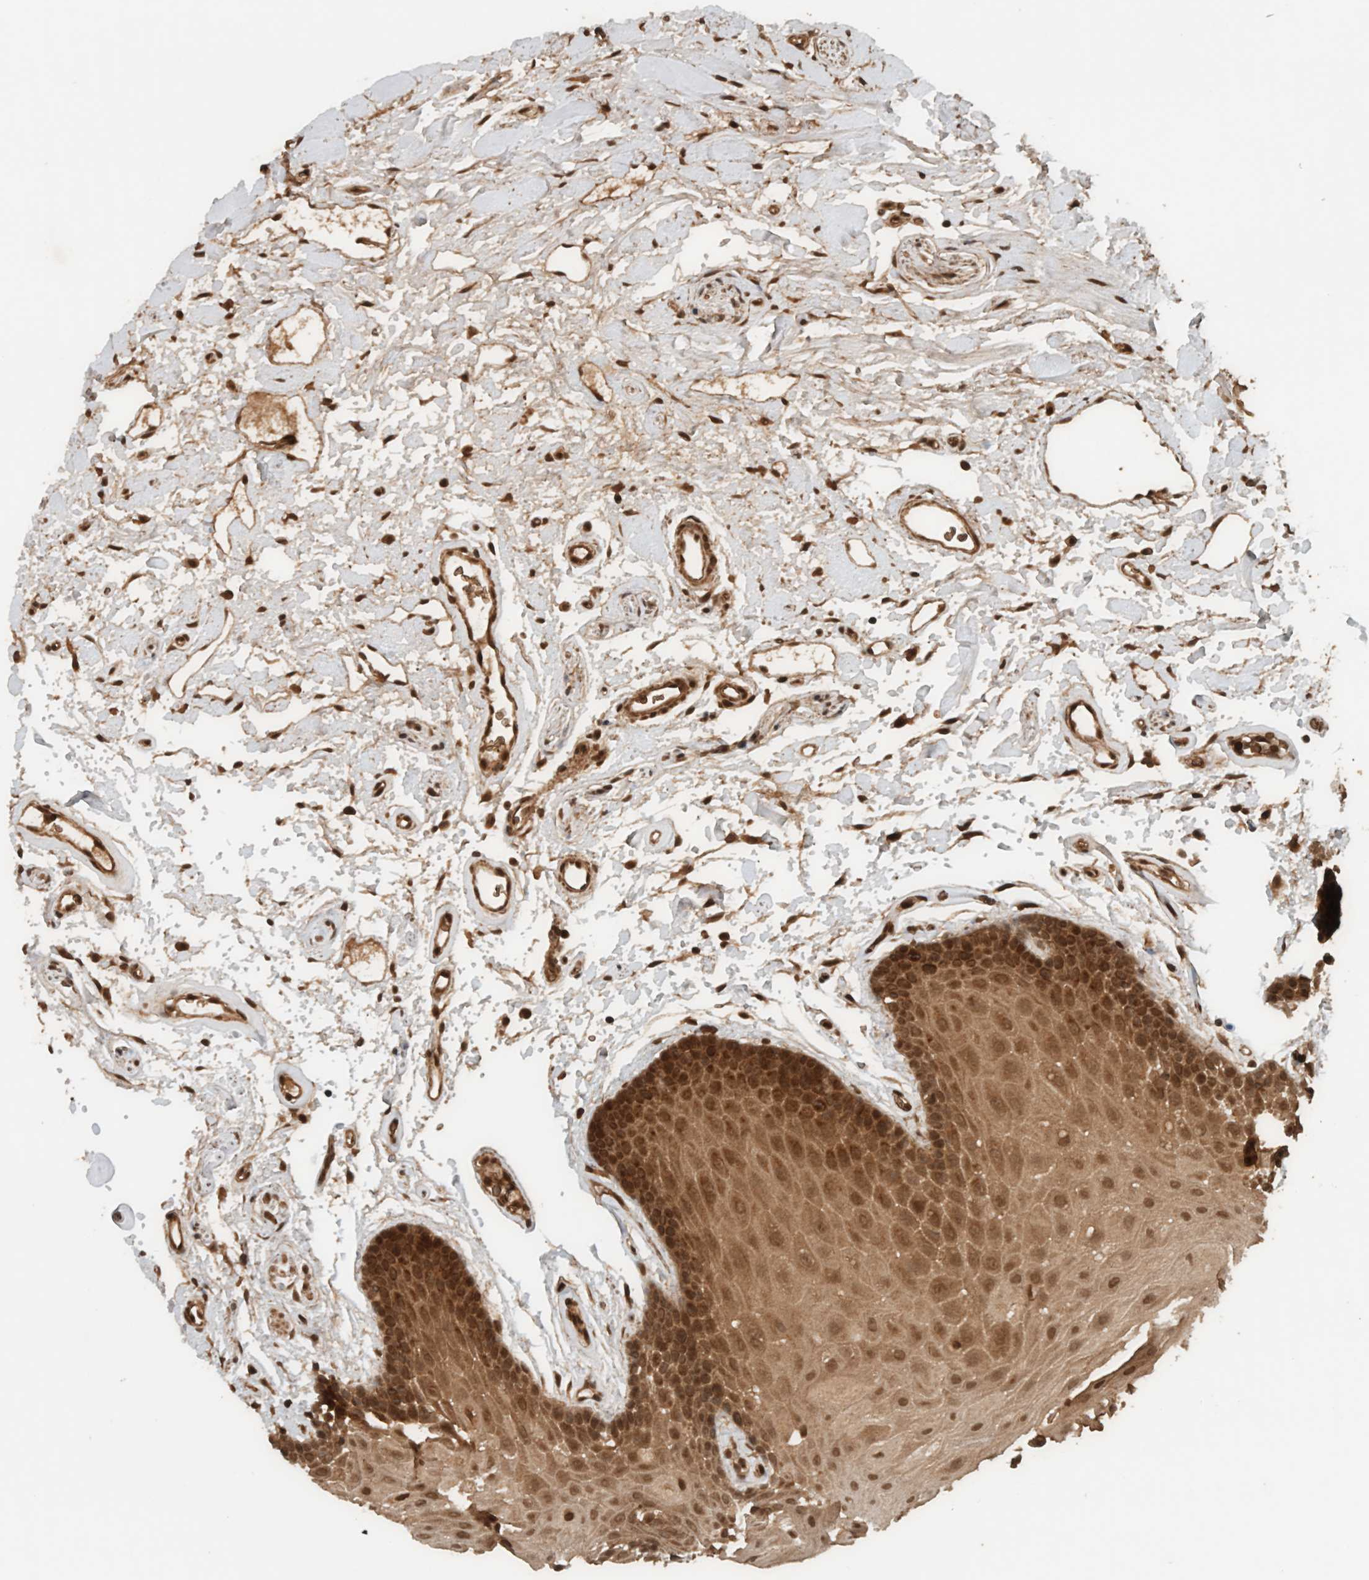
{"staining": {"intensity": "strong", "quantity": ">75%", "location": "cytoplasmic/membranous,nuclear"}, "tissue": "oral mucosa", "cell_type": "Squamous epithelial cells", "image_type": "normal", "snomed": [{"axis": "morphology", "description": "Normal tissue, NOS"}, {"axis": "topography", "description": "Oral tissue"}], "caption": "Immunohistochemical staining of normal human oral mucosa shows strong cytoplasmic/membranous,nuclear protein staining in about >75% of squamous epithelial cells.", "gene": "CNTROB", "patient": {"sex": "male", "age": 62}}